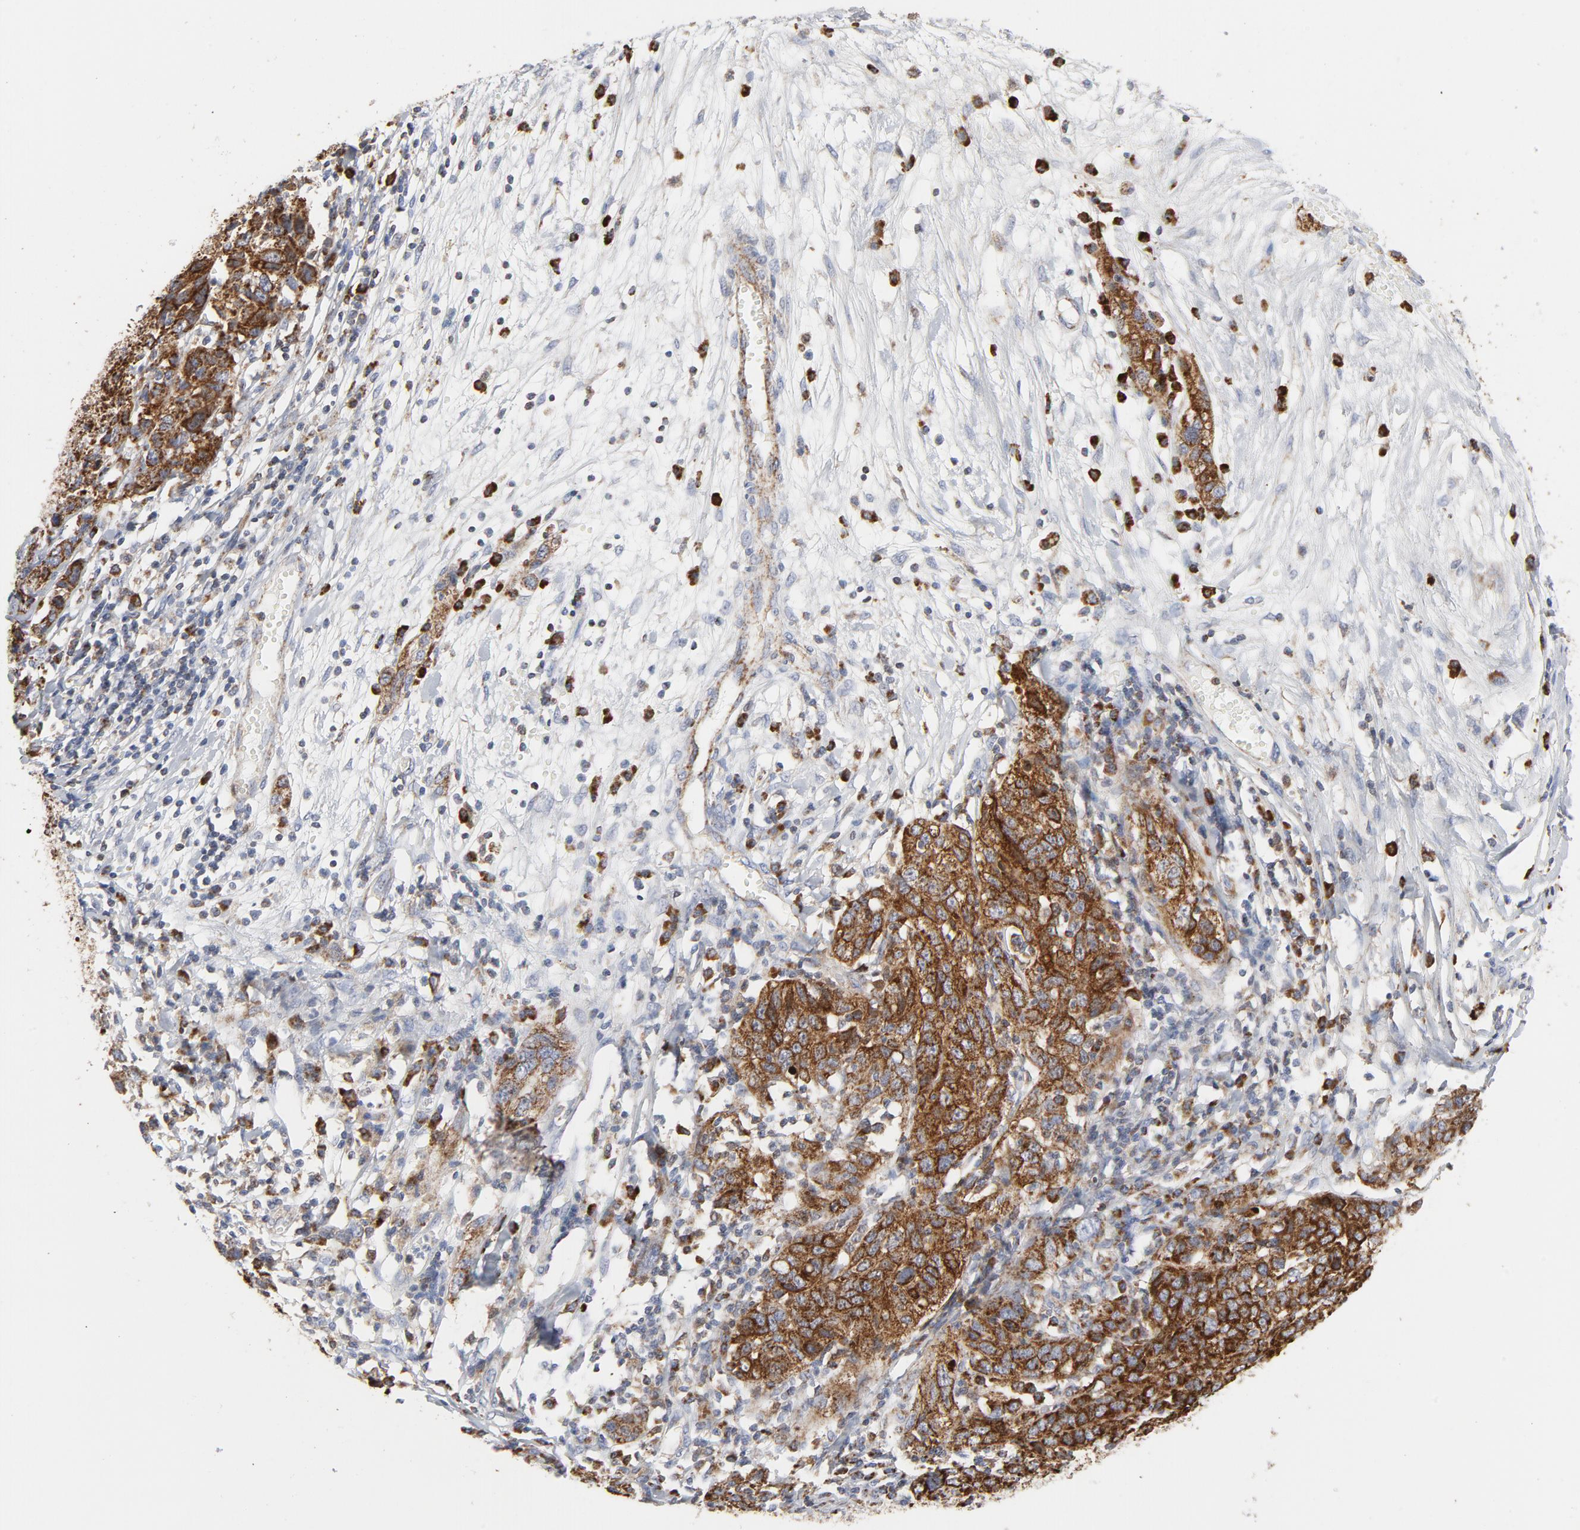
{"staining": {"intensity": "strong", "quantity": ">75%", "location": "cytoplasmic/membranous"}, "tissue": "ovarian cancer", "cell_type": "Tumor cells", "image_type": "cancer", "snomed": [{"axis": "morphology", "description": "Cystadenocarcinoma, serous, NOS"}, {"axis": "topography", "description": "Ovary"}], "caption": "Tumor cells show high levels of strong cytoplasmic/membranous positivity in approximately >75% of cells in human ovarian cancer. The staining is performed using DAB (3,3'-diaminobenzidine) brown chromogen to label protein expression. The nuclei are counter-stained blue using hematoxylin.", "gene": "CYCS", "patient": {"sex": "female", "age": 71}}